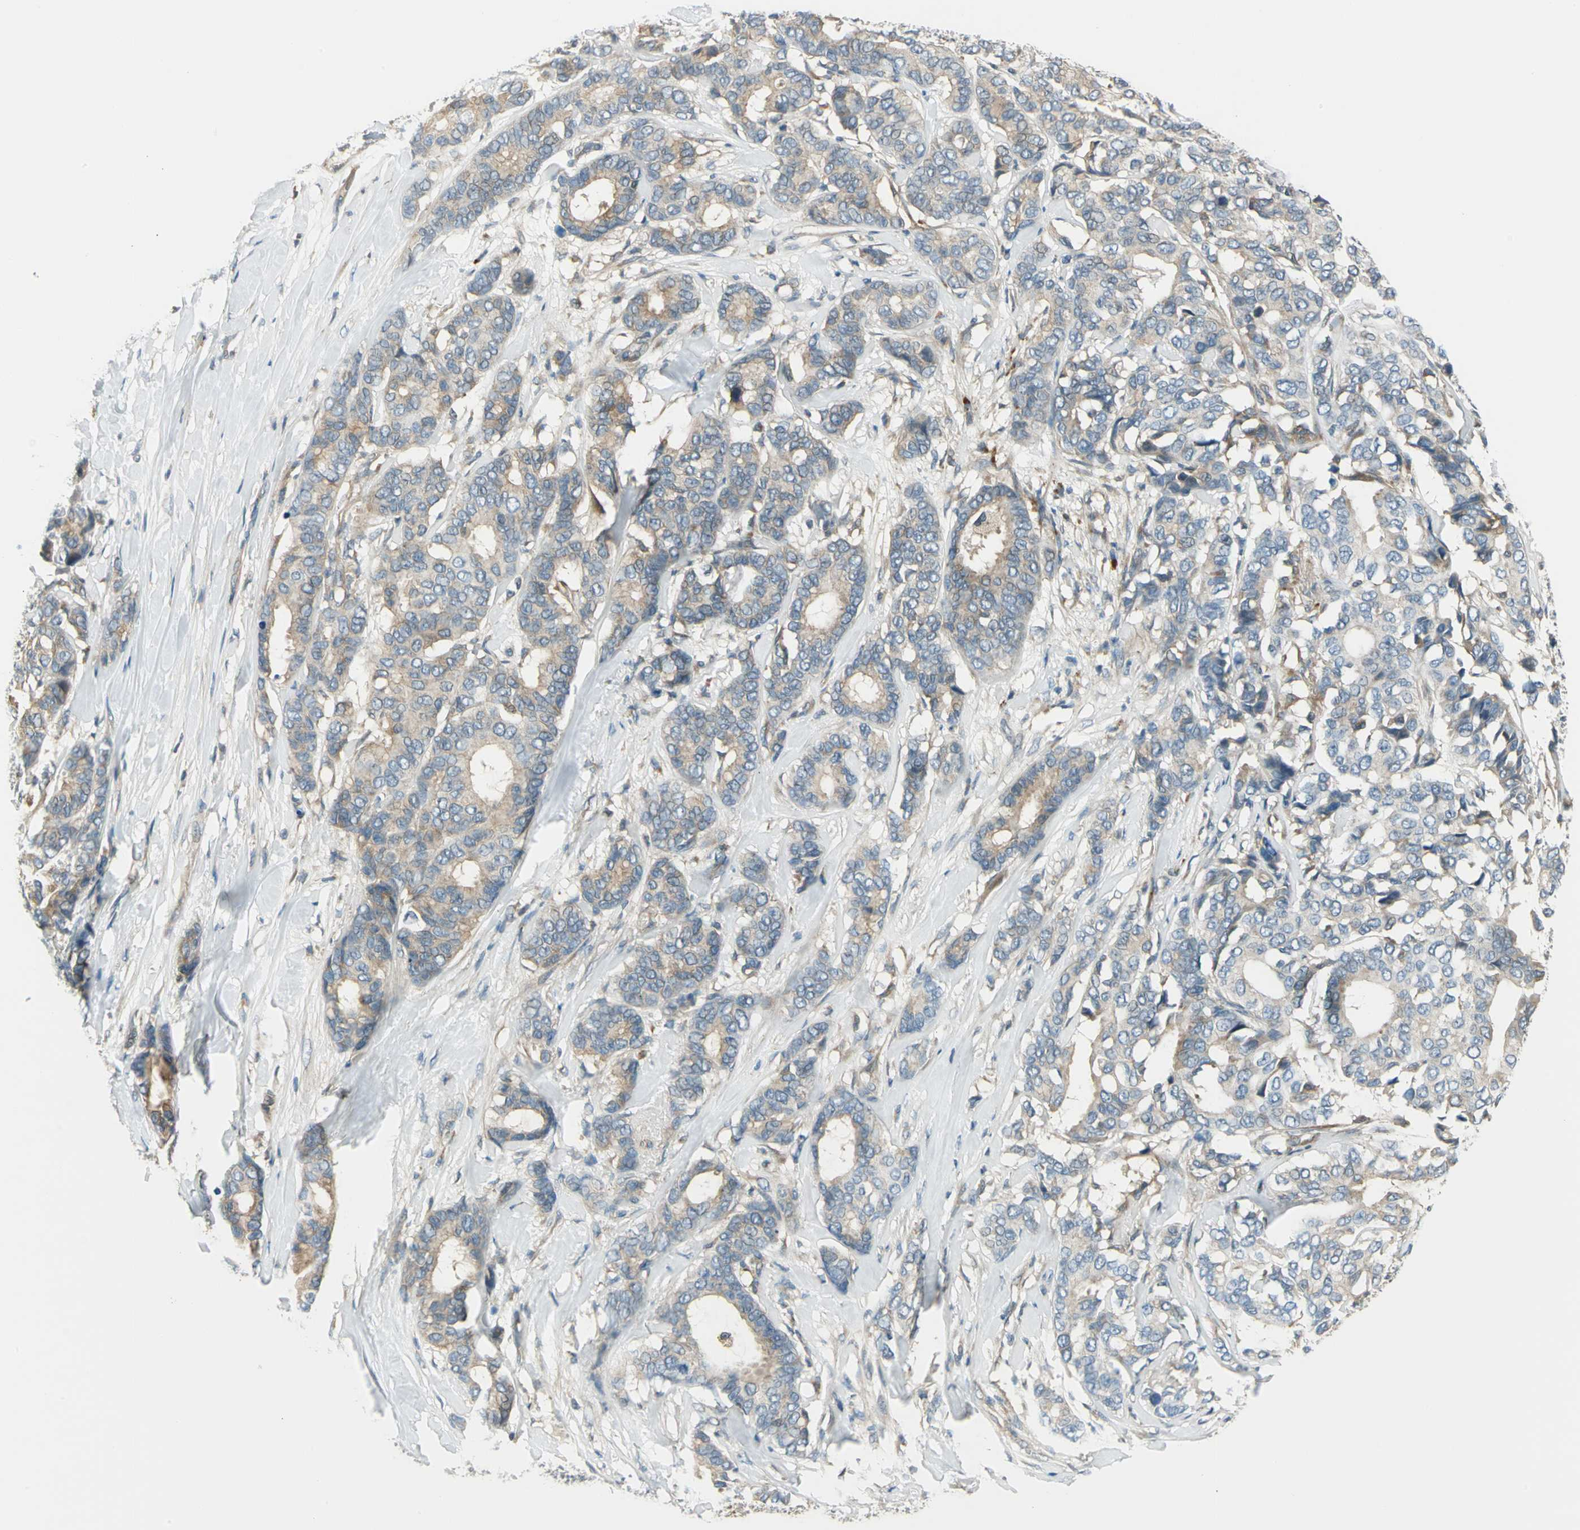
{"staining": {"intensity": "moderate", "quantity": ">75%", "location": "cytoplasmic/membranous"}, "tissue": "breast cancer", "cell_type": "Tumor cells", "image_type": "cancer", "snomed": [{"axis": "morphology", "description": "Duct carcinoma"}, {"axis": "topography", "description": "Breast"}], "caption": "This image reveals immunohistochemistry staining of intraductal carcinoma (breast), with medium moderate cytoplasmic/membranous positivity in about >75% of tumor cells.", "gene": "PRKAA1", "patient": {"sex": "female", "age": 87}}